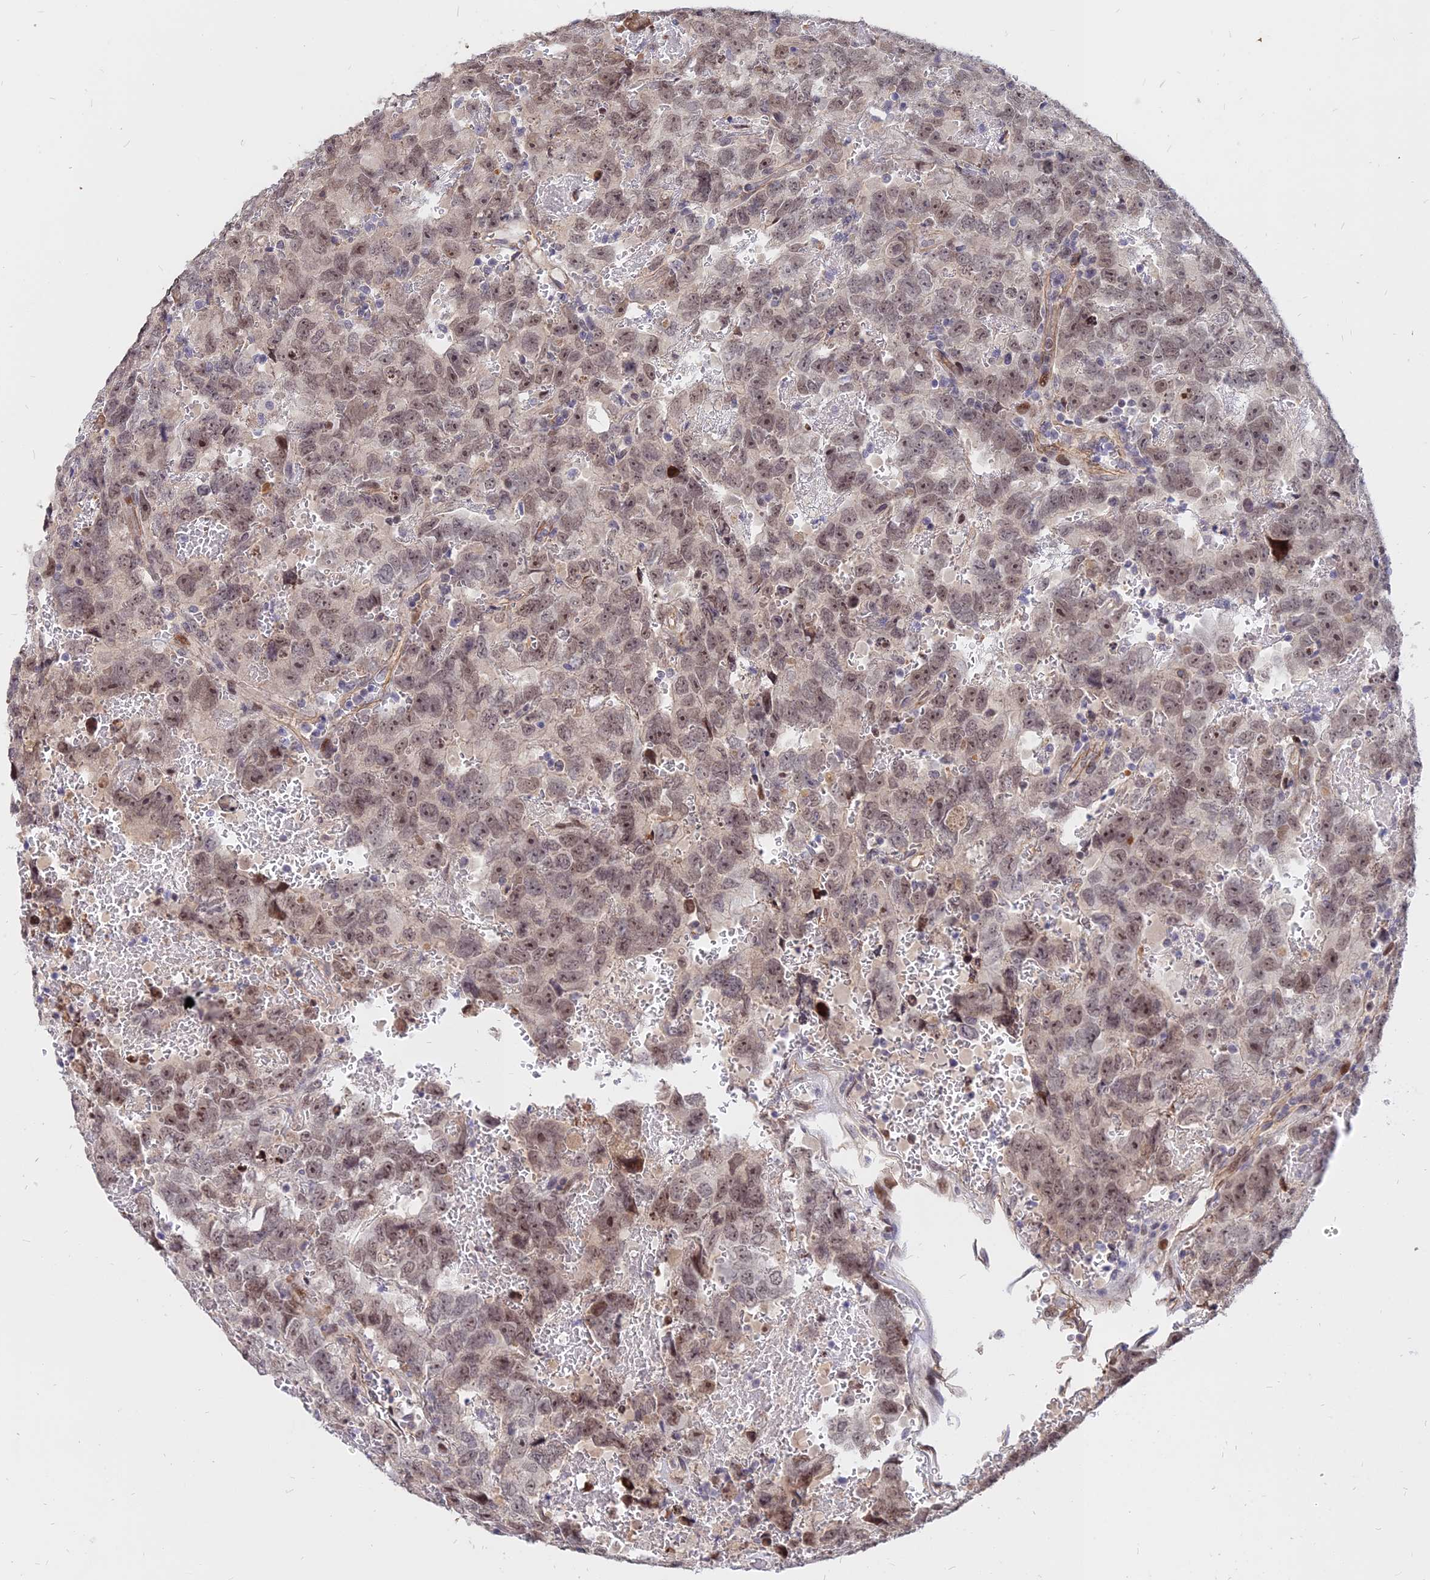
{"staining": {"intensity": "moderate", "quantity": ">75%", "location": "nuclear"}, "tissue": "testis cancer", "cell_type": "Tumor cells", "image_type": "cancer", "snomed": [{"axis": "morphology", "description": "Carcinoma, Embryonal, NOS"}, {"axis": "topography", "description": "Testis"}], "caption": "Testis cancer (embryonal carcinoma) stained with a protein marker displays moderate staining in tumor cells.", "gene": "C11orf68", "patient": {"sex": "male", "age": 45}}